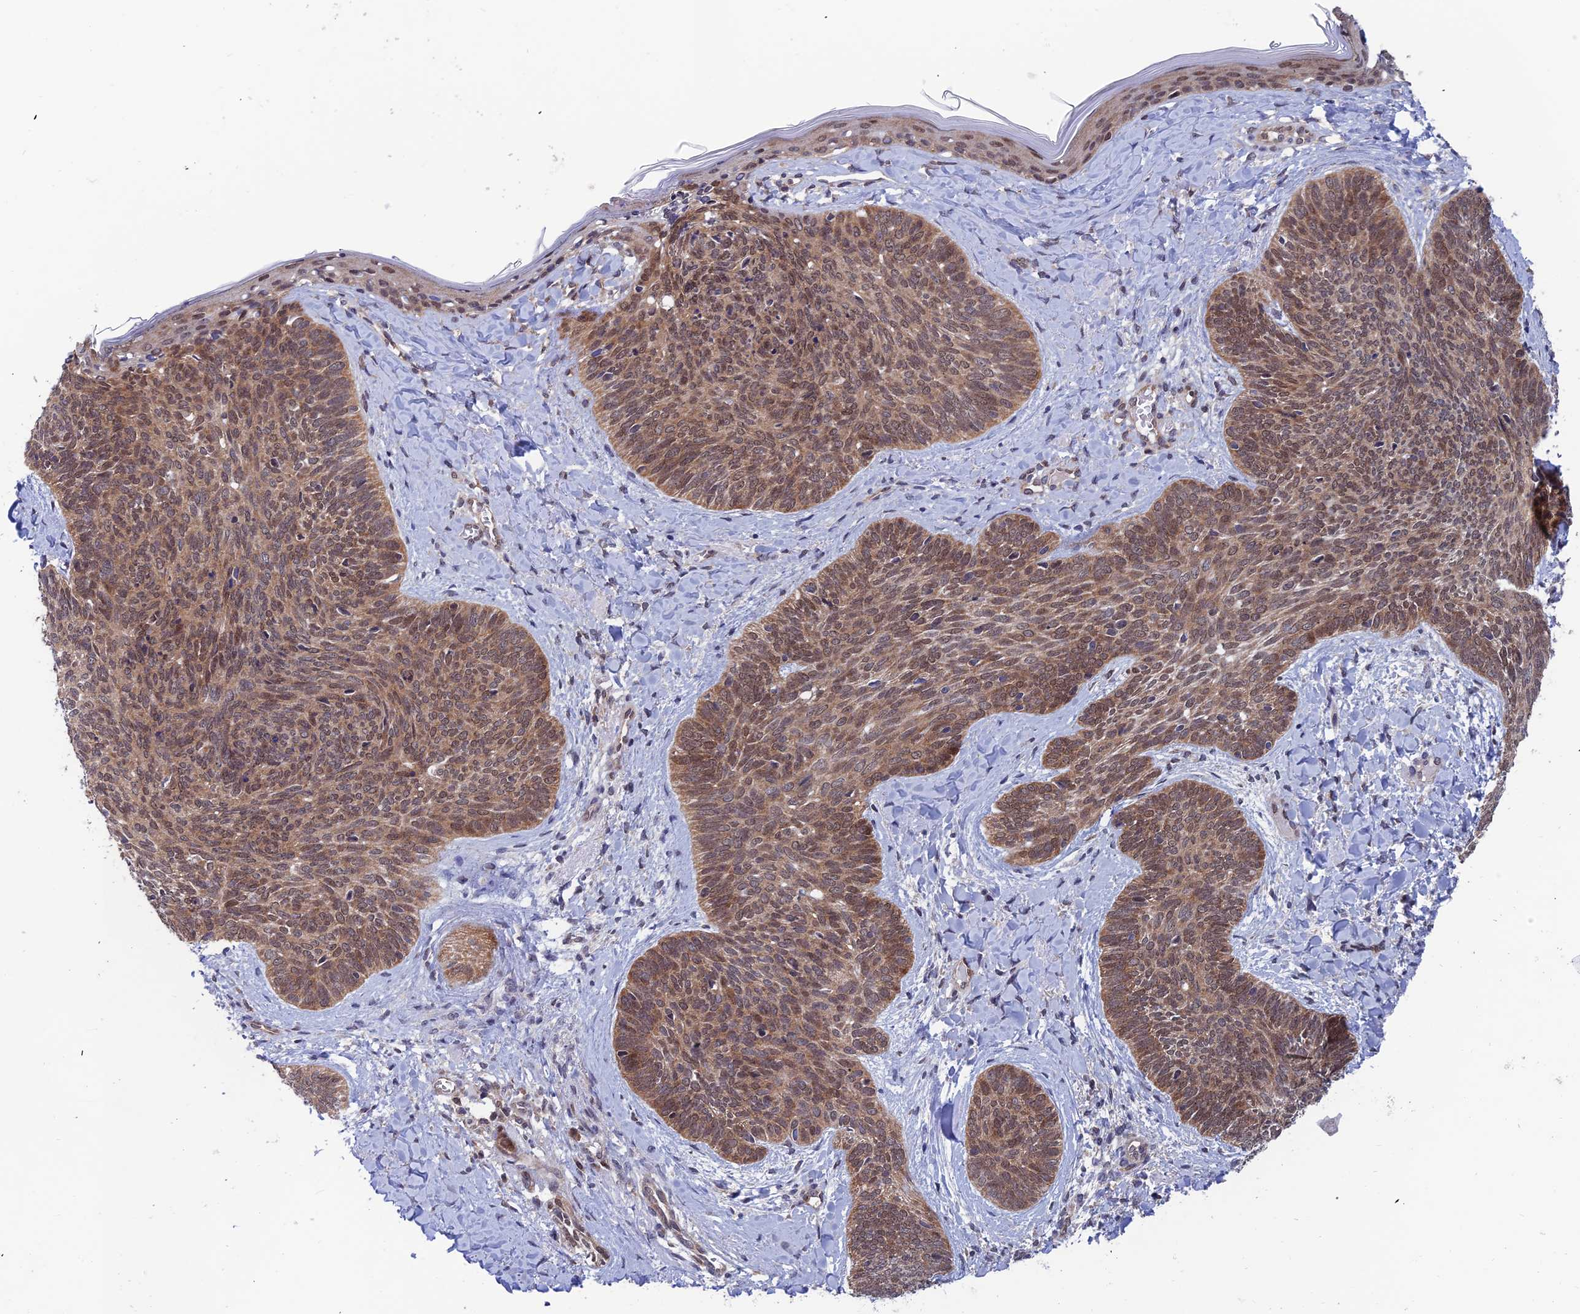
{"staining": {"intensity": "moderate", "quantity": ">75%", "location": "cytoplasmic/membranous,nuclear"}, "tissue": "skin cancer", "cell_type": "Tumor cells", "image_type": "cancer", "snomed": [{"axis": "morphology", "description": "Basal cell carcinoma"}, {"axis": "topography", "description": "Skin"}], "caption": "Skin cancer (basal cell carcinoma) stained with DAB (3,3'-diaminobenzidine) IHC displays medium levels of moderate cytoplasmic/membranous and nuclear staining in approximately >75% of tumor cells. (Brightfield microscopy of DAB IHC at high magnification).", "gene": "IGBP1", "patient": {"sex": "female", "age": 81}}